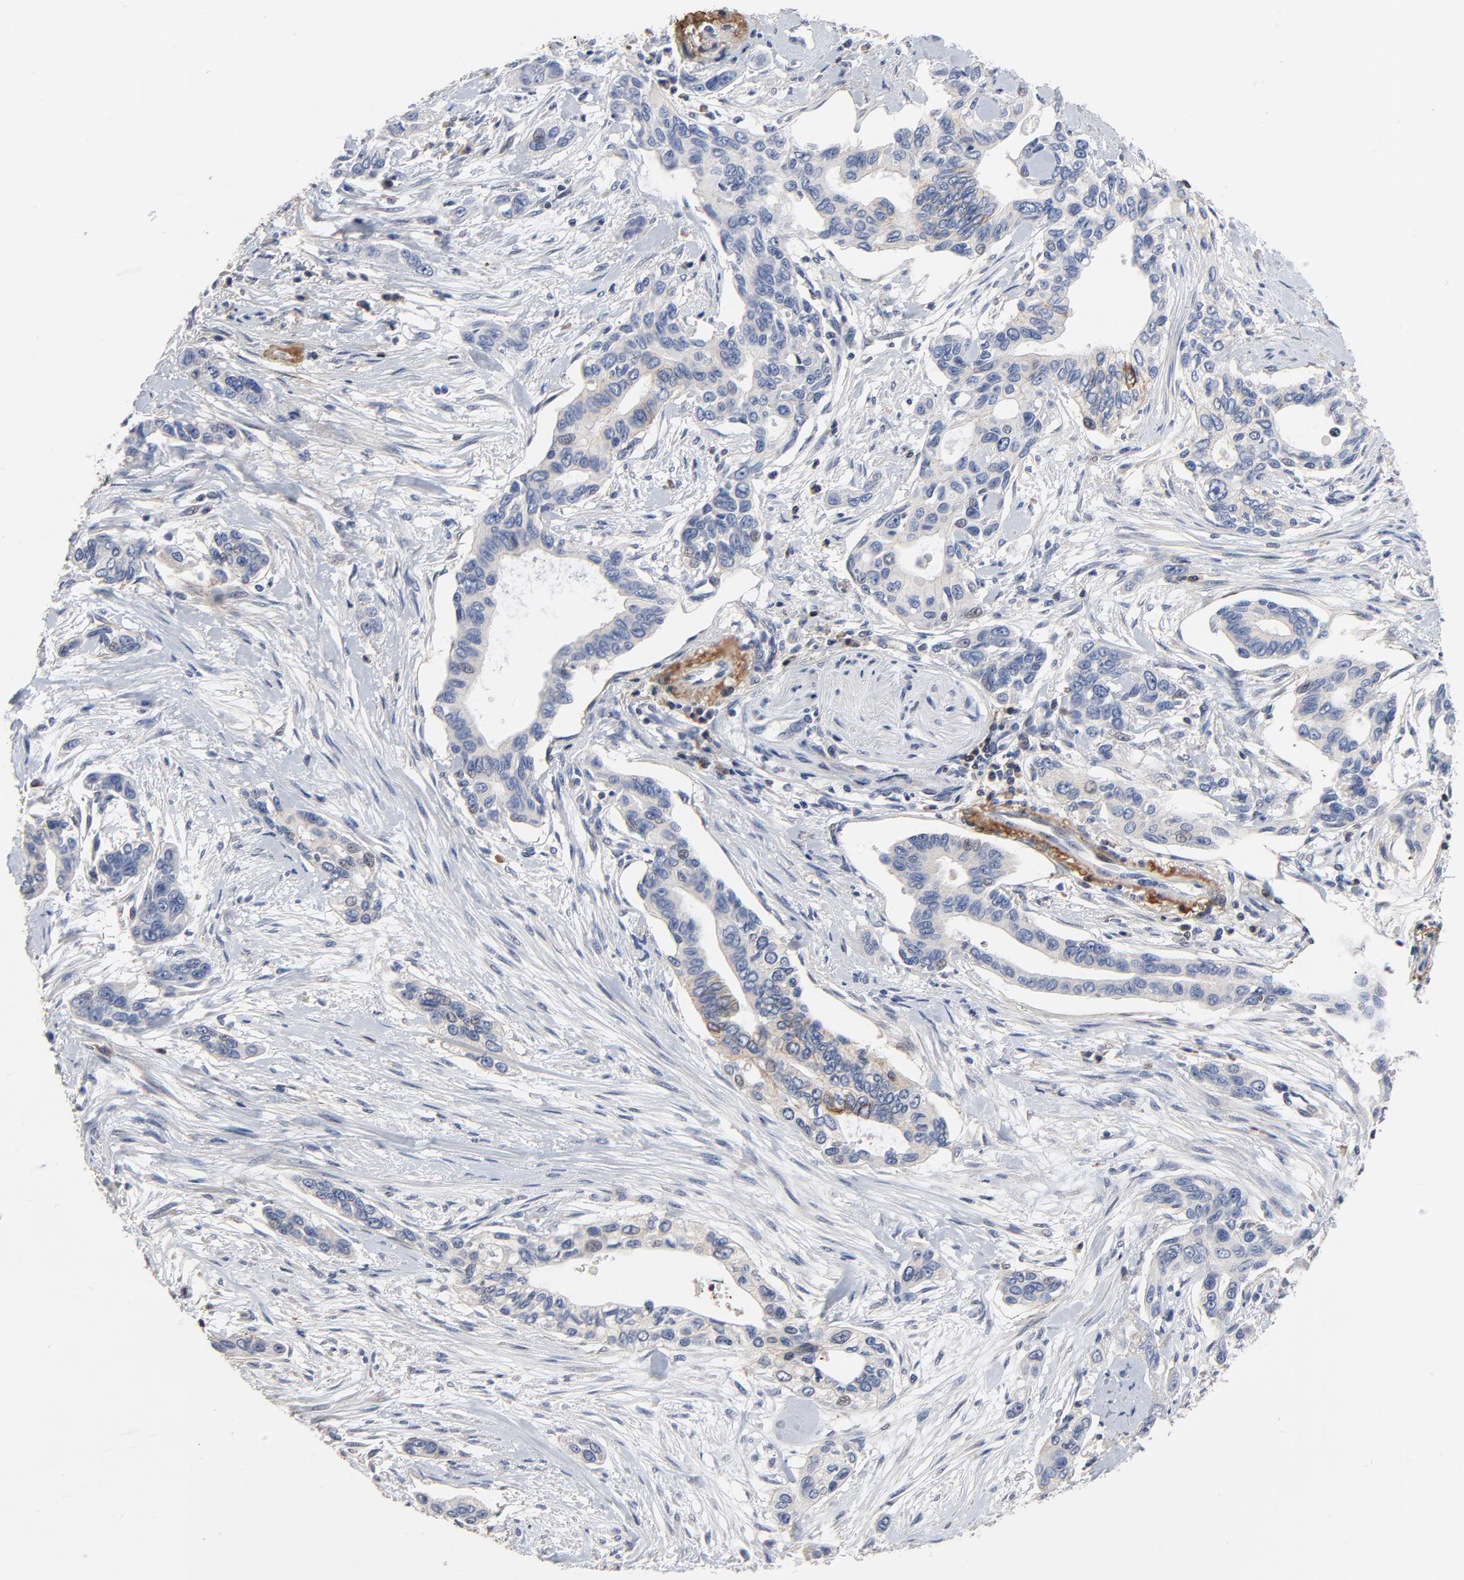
{"staining": {"intensity": "negative", "quantity": "none", "location": "none"}, "tissue": "pancreatic cancer", "cell_type": "Tumor cells", "image_type": "cancer", "snomed": [{"axis": "morphology", "description": "Adenocarcinoma, NOS"}, {"axis": "topography", "description": "Pancreas"}], "caption": "Immunohistochemistry (IHC) micrograph of human pancreatic cancer (adenocarcinoma) stained for a protein (brown), which demonstrates no positivity in tumor cells.", "gene": "SKAP1", "patient": {"sex": "female", "age": 60}}